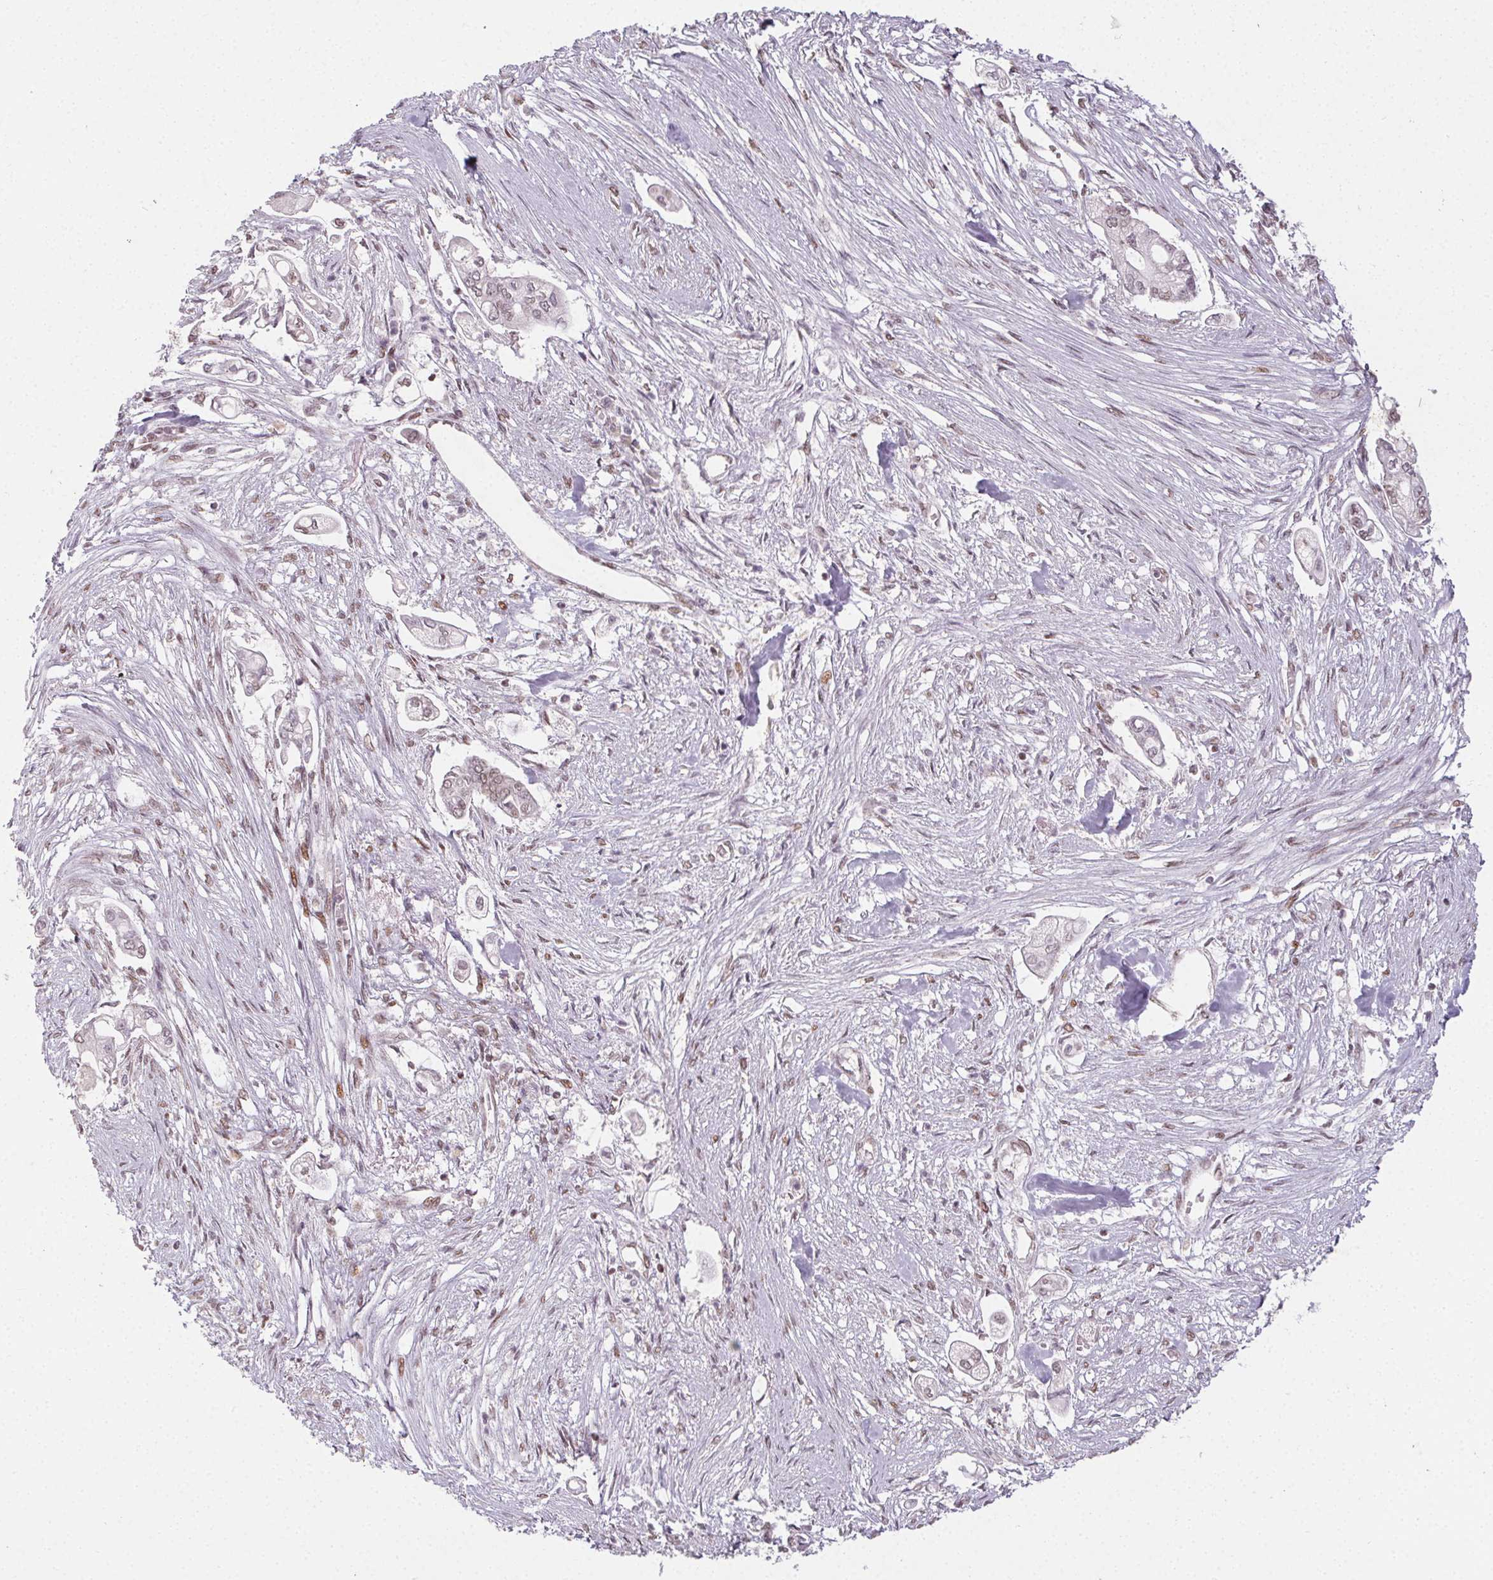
{"staining": {"intensity": "weak", "quantity": ">75%", "location": "nuclear"}, "tissue": "pancreatic cancer", "cell_type": "Tumor cells", "image_type": "cancer", "snomed": [{"axis": "morphology", "description": "Adenocarcinoma, NOS"}, {"axis": "topography", "description": "Pancreas"}], "caption": "Immunohistochemical staining of pancreatic adenocarcinoma shows low levels of weak nuclear expression in approximately >75% of tumor cells.", "gene": "KMT2A", "patient": {"sex": "female", "age": 69}}